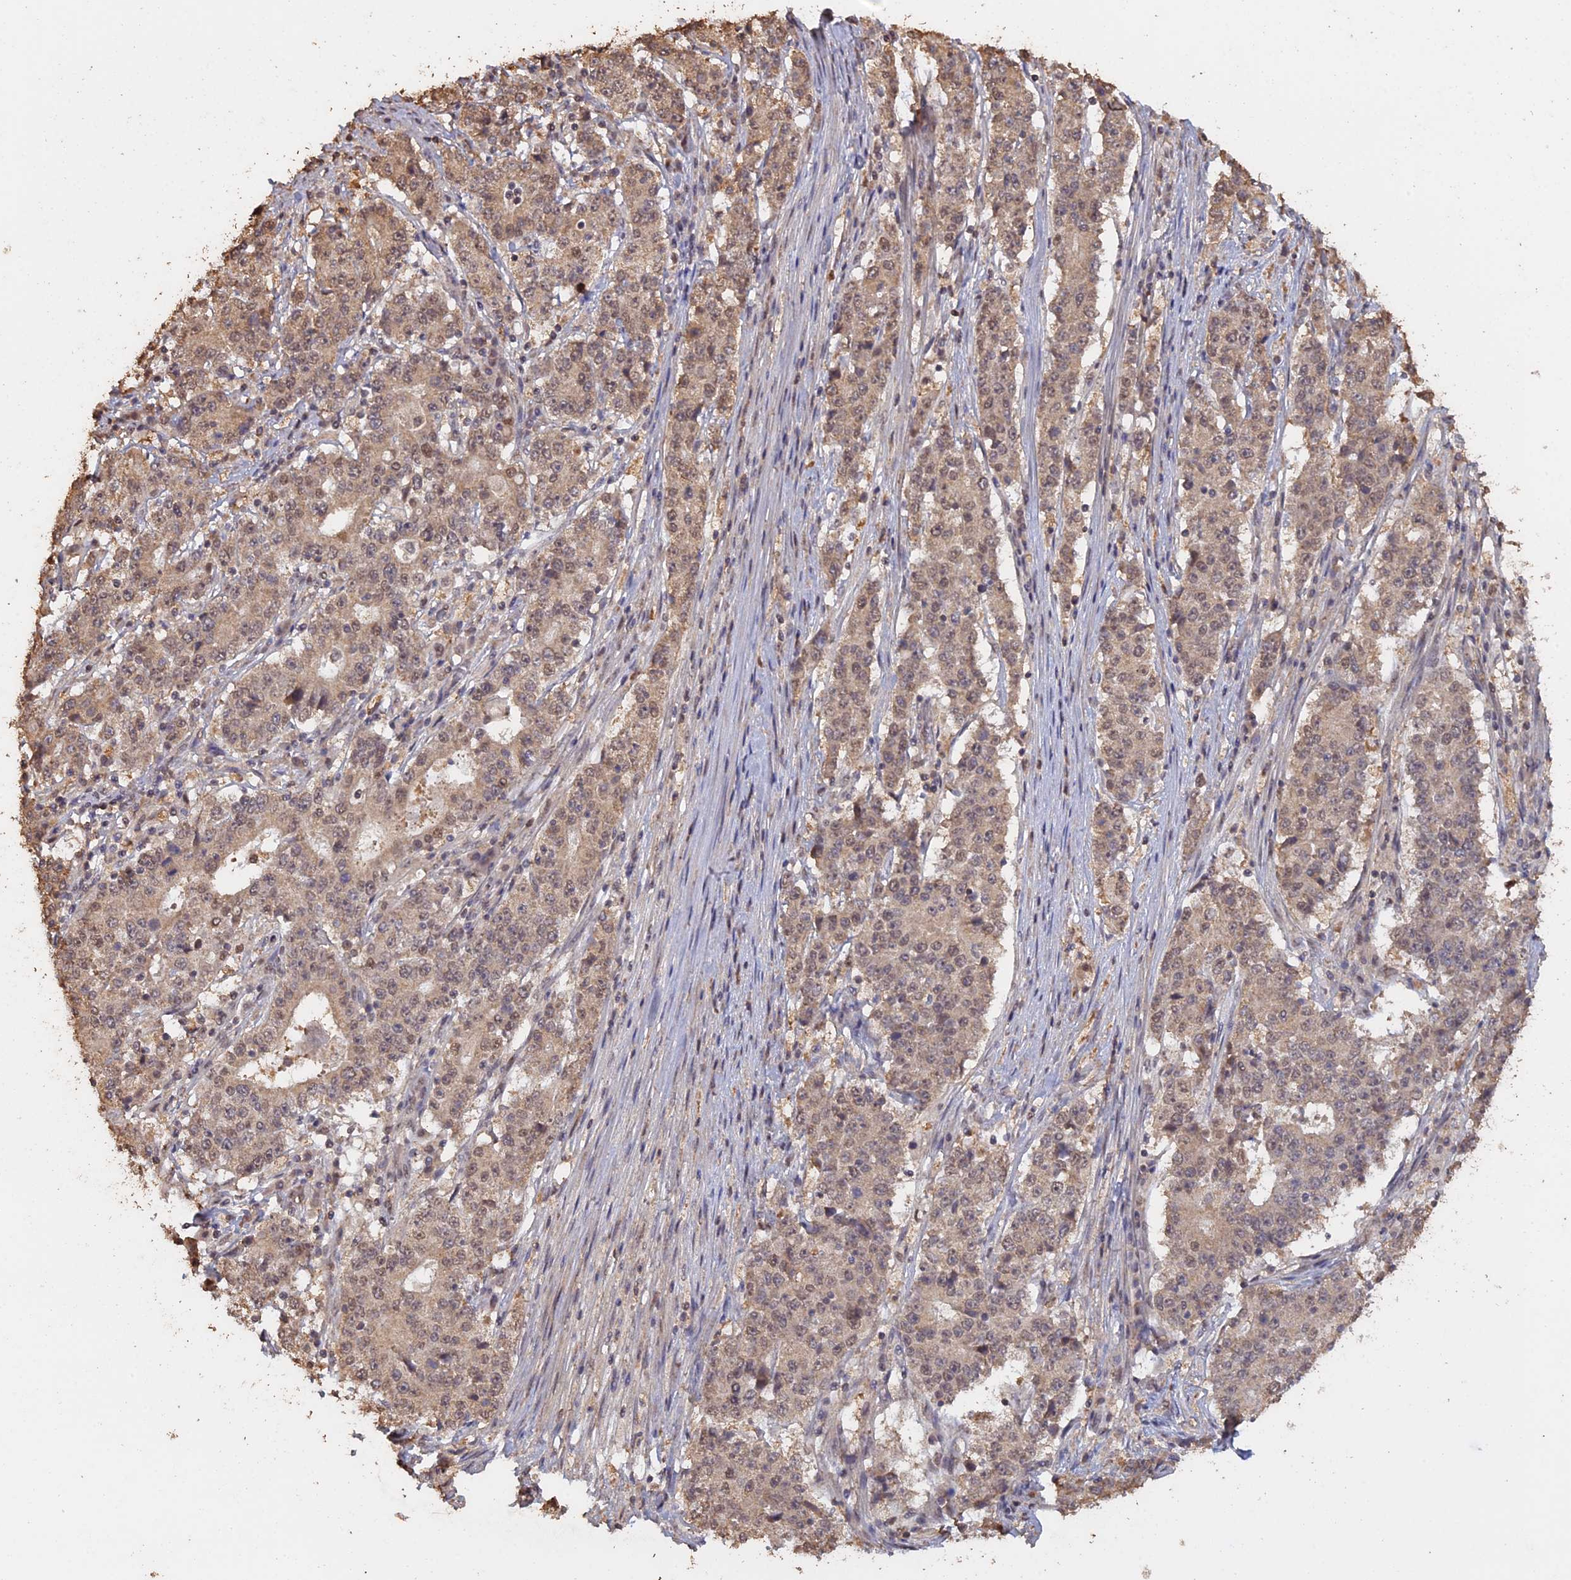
{"staining": {"intensity": "weak", "quantity": ">75%", "location": "cytoplasmic/membranous,nuclear"}, "tissue": "stomach cancer", "cell_type": "Tumor cells", "image_type": "cancer", "snomed": [{"axis": "morphology", "description": "Adenocarcinoma, NOS"}, {"axis": "topography", "description": "Stomach"}], "caption": "Stomach cancer (adenocarcinoma) was stained to show a protein in brown. There is low levels of weak cytoplasmic/membranous and nuclear staining in about >75% of tumor cells.", "gene": "PSMC6", "patient": {"sex": "male", "age": 59}}